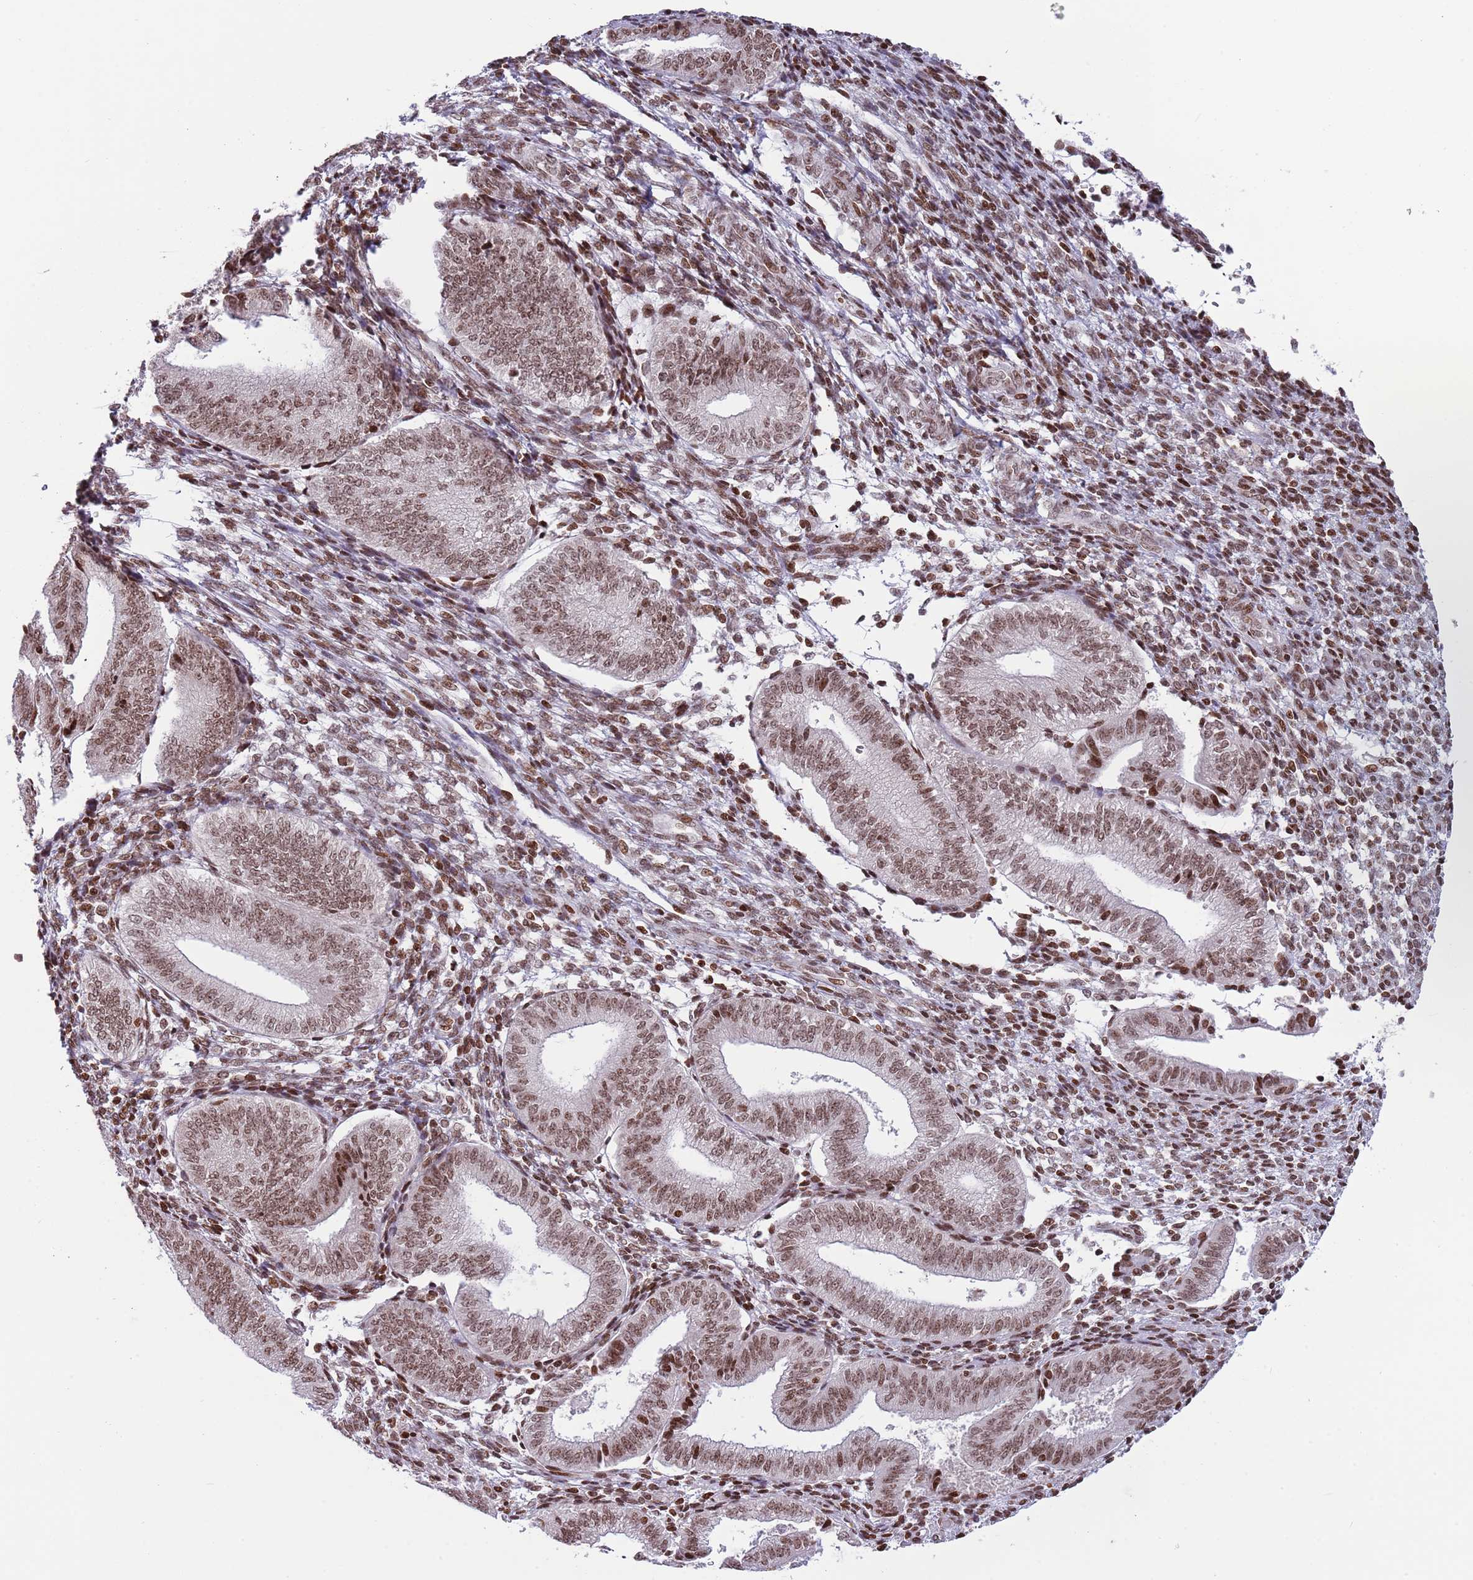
{"staining": {"intensity": "moderate", "quantity": ">75%", "location": "nuclear"}, "tissue": "endometrium", "cell_type": "Cells in endometrial stroma", "image_type": "normal", "snomed": [{"axis": "morphology", "description": "Normal tissue, NOS"}, {"axis": "topography", "description": "Endometrium"}], "caption": "DAB immunohistochemical staining of normal endometrium exhibits moderate nuclear protein expression in about >75% of cells in endometrial stroma.", "gene": "SH3RF3", "patient": {"sex": "female", "age": 34}}